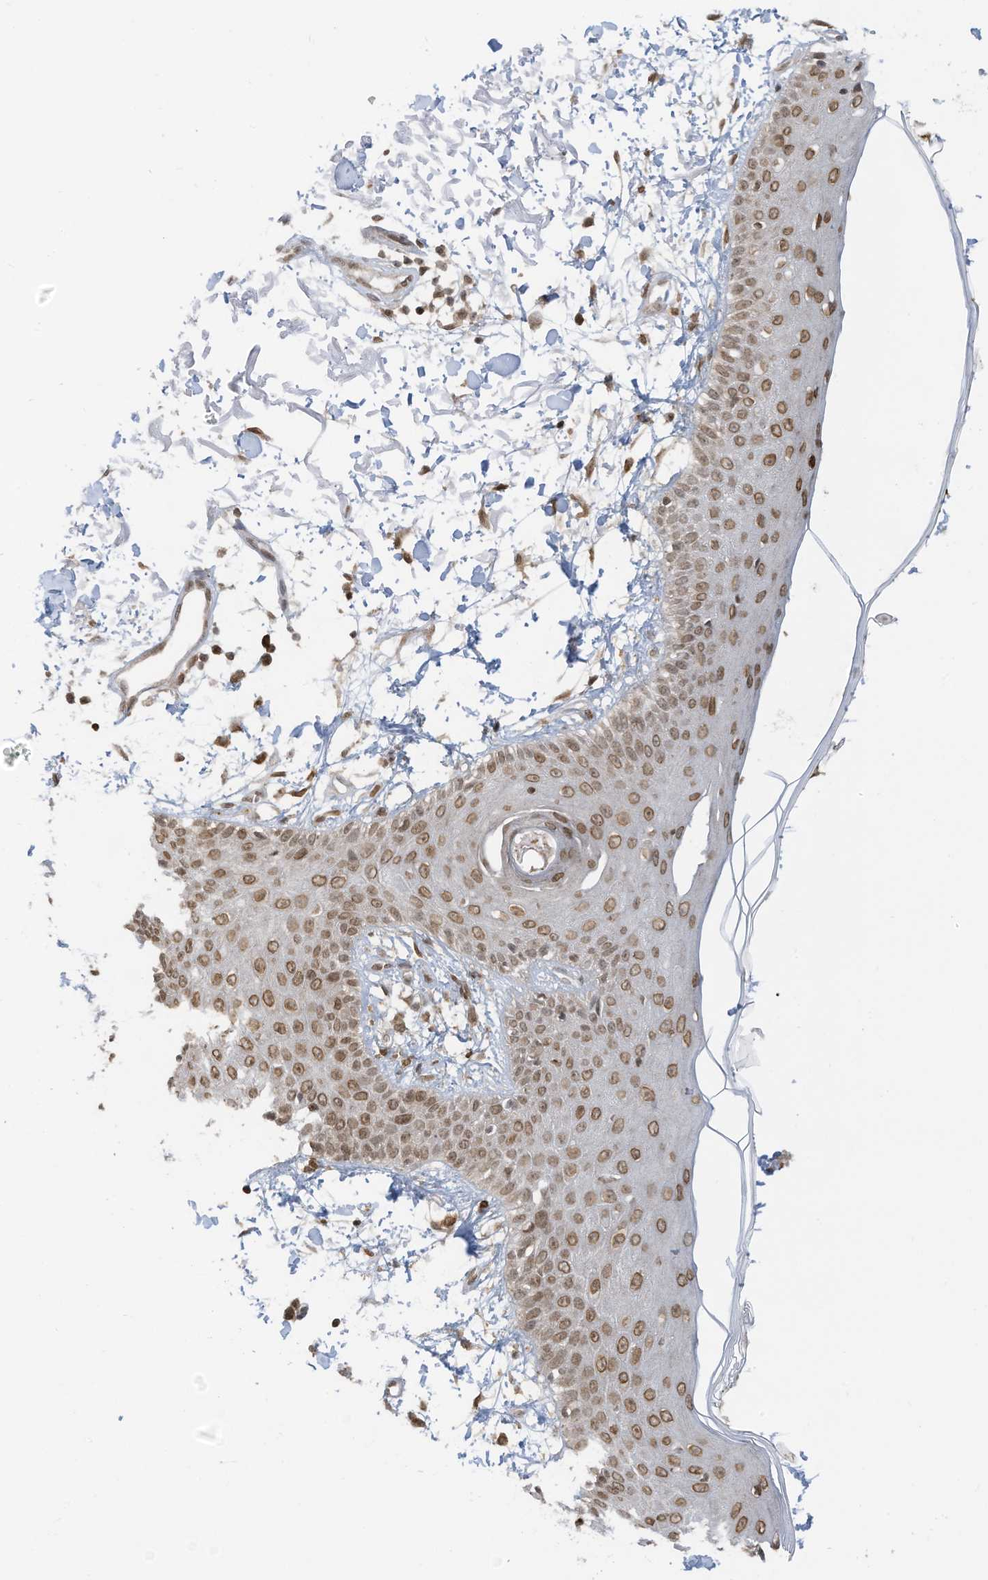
{"staining": {"intensity": "moderate", "quantity": ">75%", "location": "nuclear"}, "tissue": "skin", "cell_type": "Fibroblasts", "image_type": "normal", "snomed": [{"axis": "morphology", "description": "Normal tissue, NOS"}, {"axis": "morphology", "description": "Squamous cell carcinoma, NOS"}, {"axis": "topography", "description": "Skin"}, {"axis": "topography", "description": "Peripheral nerve tissue"}], "caption": "Protein expression analysis of unremarkable human skin reveals moderate nuclear expression in about >75% of fibroblasts. The staining is performed using DAB (3,3'-diaminobenzidine) brown chromogen to label protein expression. The nuclei are counter-stained blue using hematoxylin.", "gene": "KPNB1", "patient": {"sex": "male", "age": 83}}